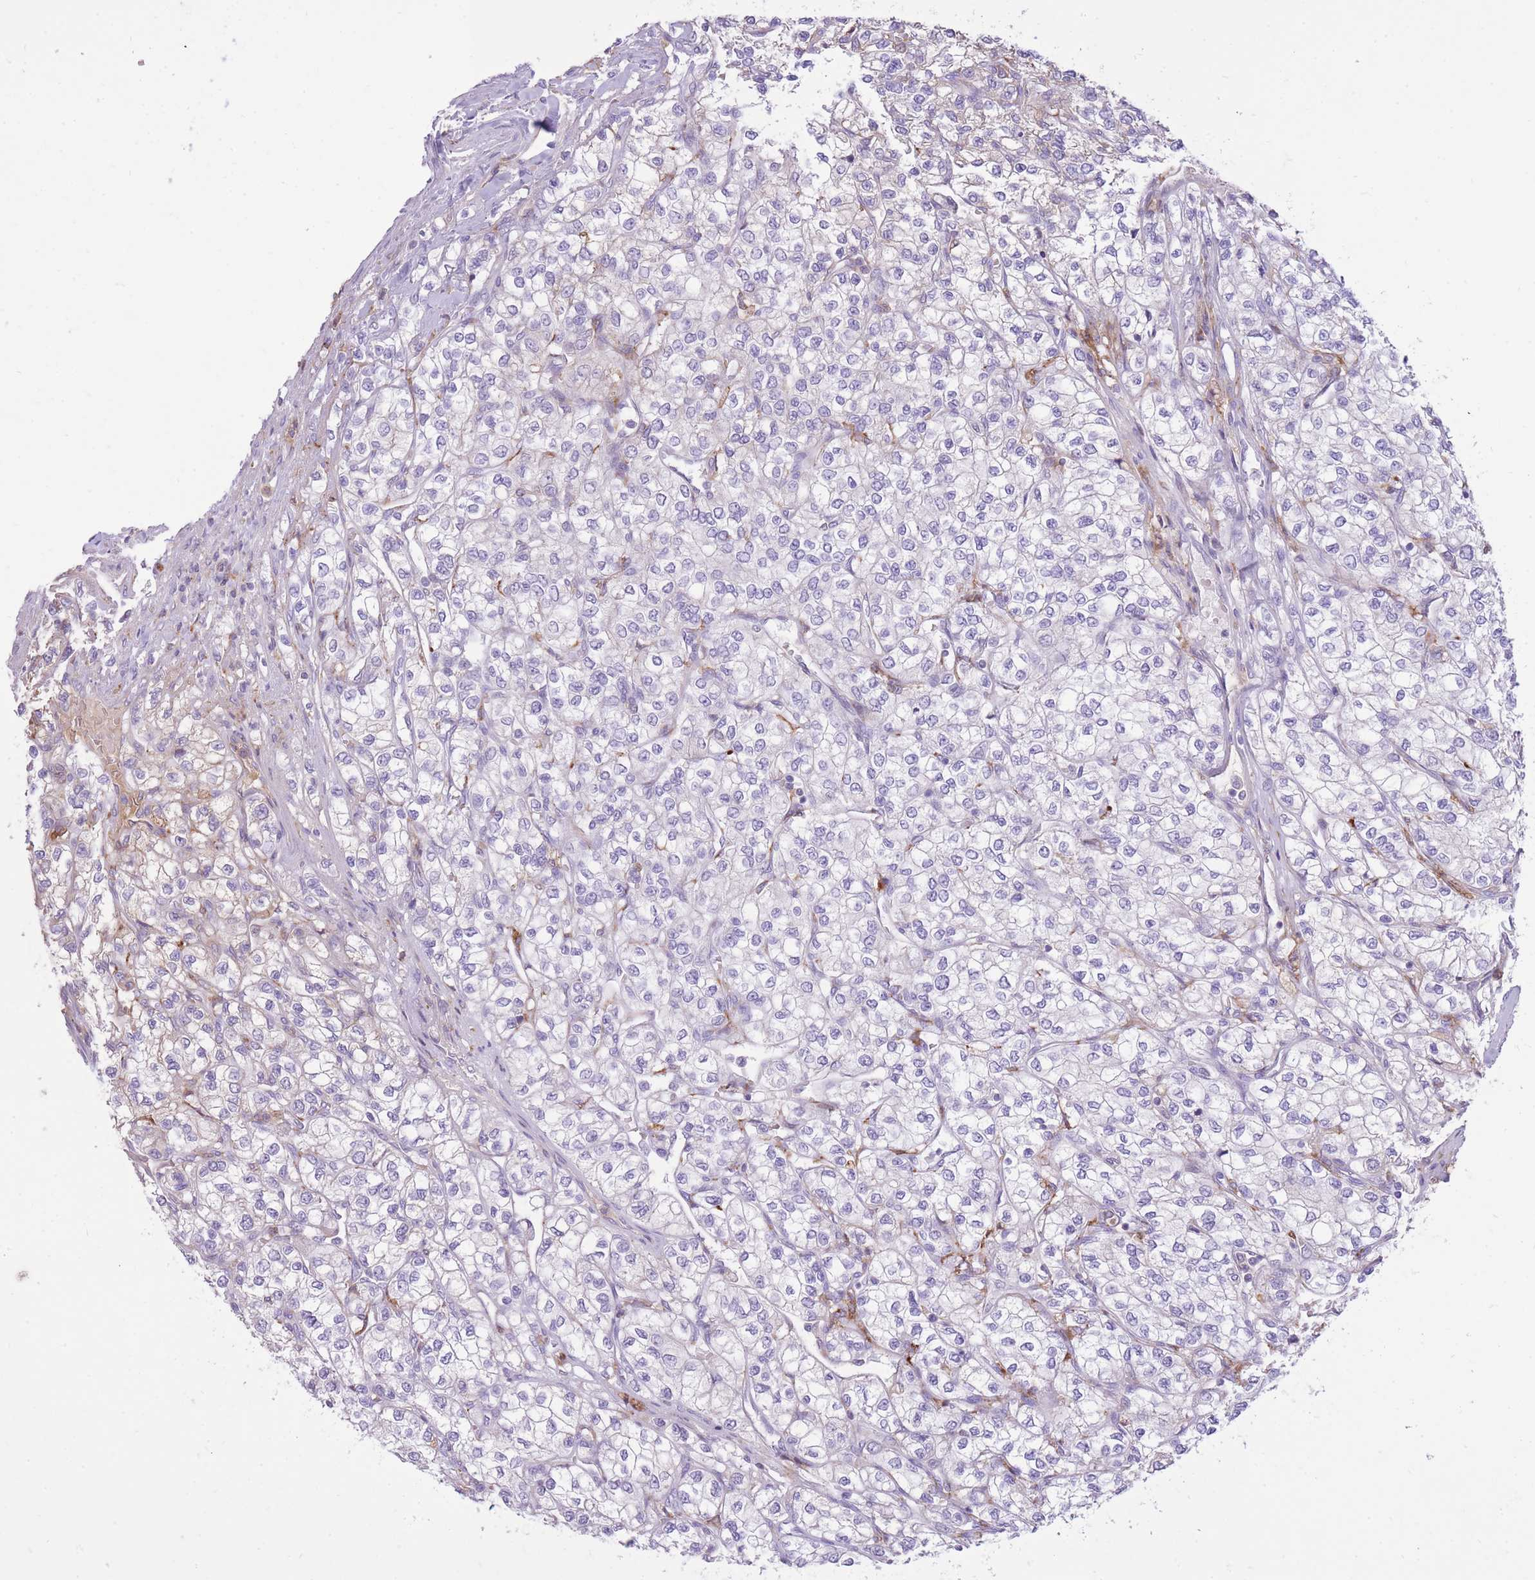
{"staining": {"intensity": "negative", "quantity": "none", "location": "none"}, "tissue": "renal cancer", "cell_type": "Tumor cells", "image_type": "cancer", "snomed": [{"axis": "morphology", "description": "Adenocarcinoma, NOS"}, {"axis": "topography", "description": "Kidney"}], "caption": "Immunohistochemical staining of renal cancer (adenocarcinoma) displays no significant positivity in tumor cells.", "gene": "MEIS3", "patient": {"sex": "male", "age": 80}}